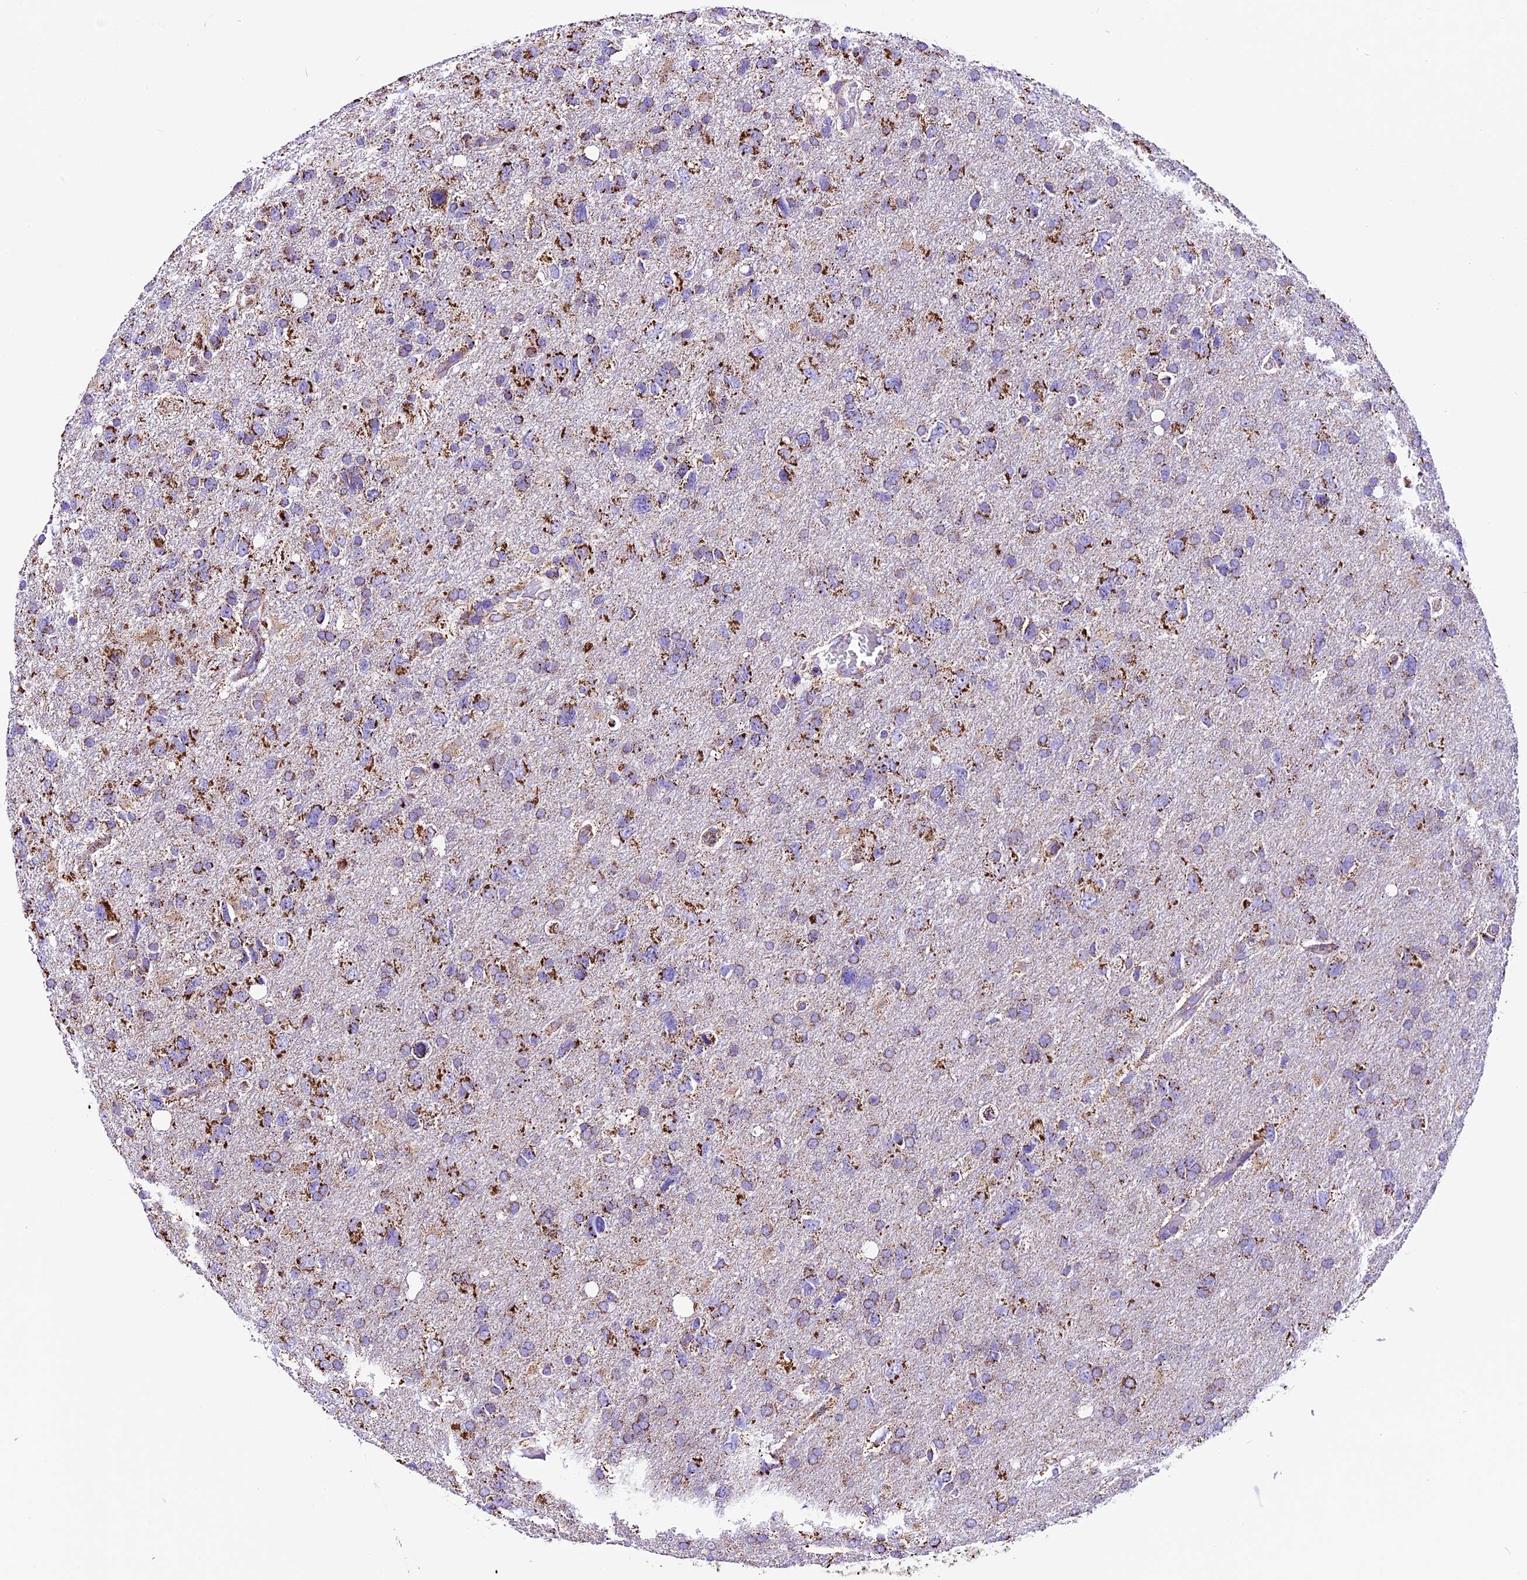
{"staining": {"intensity": "moderate", "quantity": ">75%", "location": "cytoplasmic/membranous"}, "tissue": "glioma", "cell_type": "Tumor cells", "image_type": "cancer", "snomed": [{"axis": "morphology", "description": "Glioma, malignant, High grade"}, {"axis": "topography", "description": "Brain"}], "caption": "Moderate cytoplasmic/membranous protein staining is present in about >75% of tumor cells in malignant glioma (high-grade).", "gene": "DCAF5", "patient": {"sex": "male", "age": 61}}